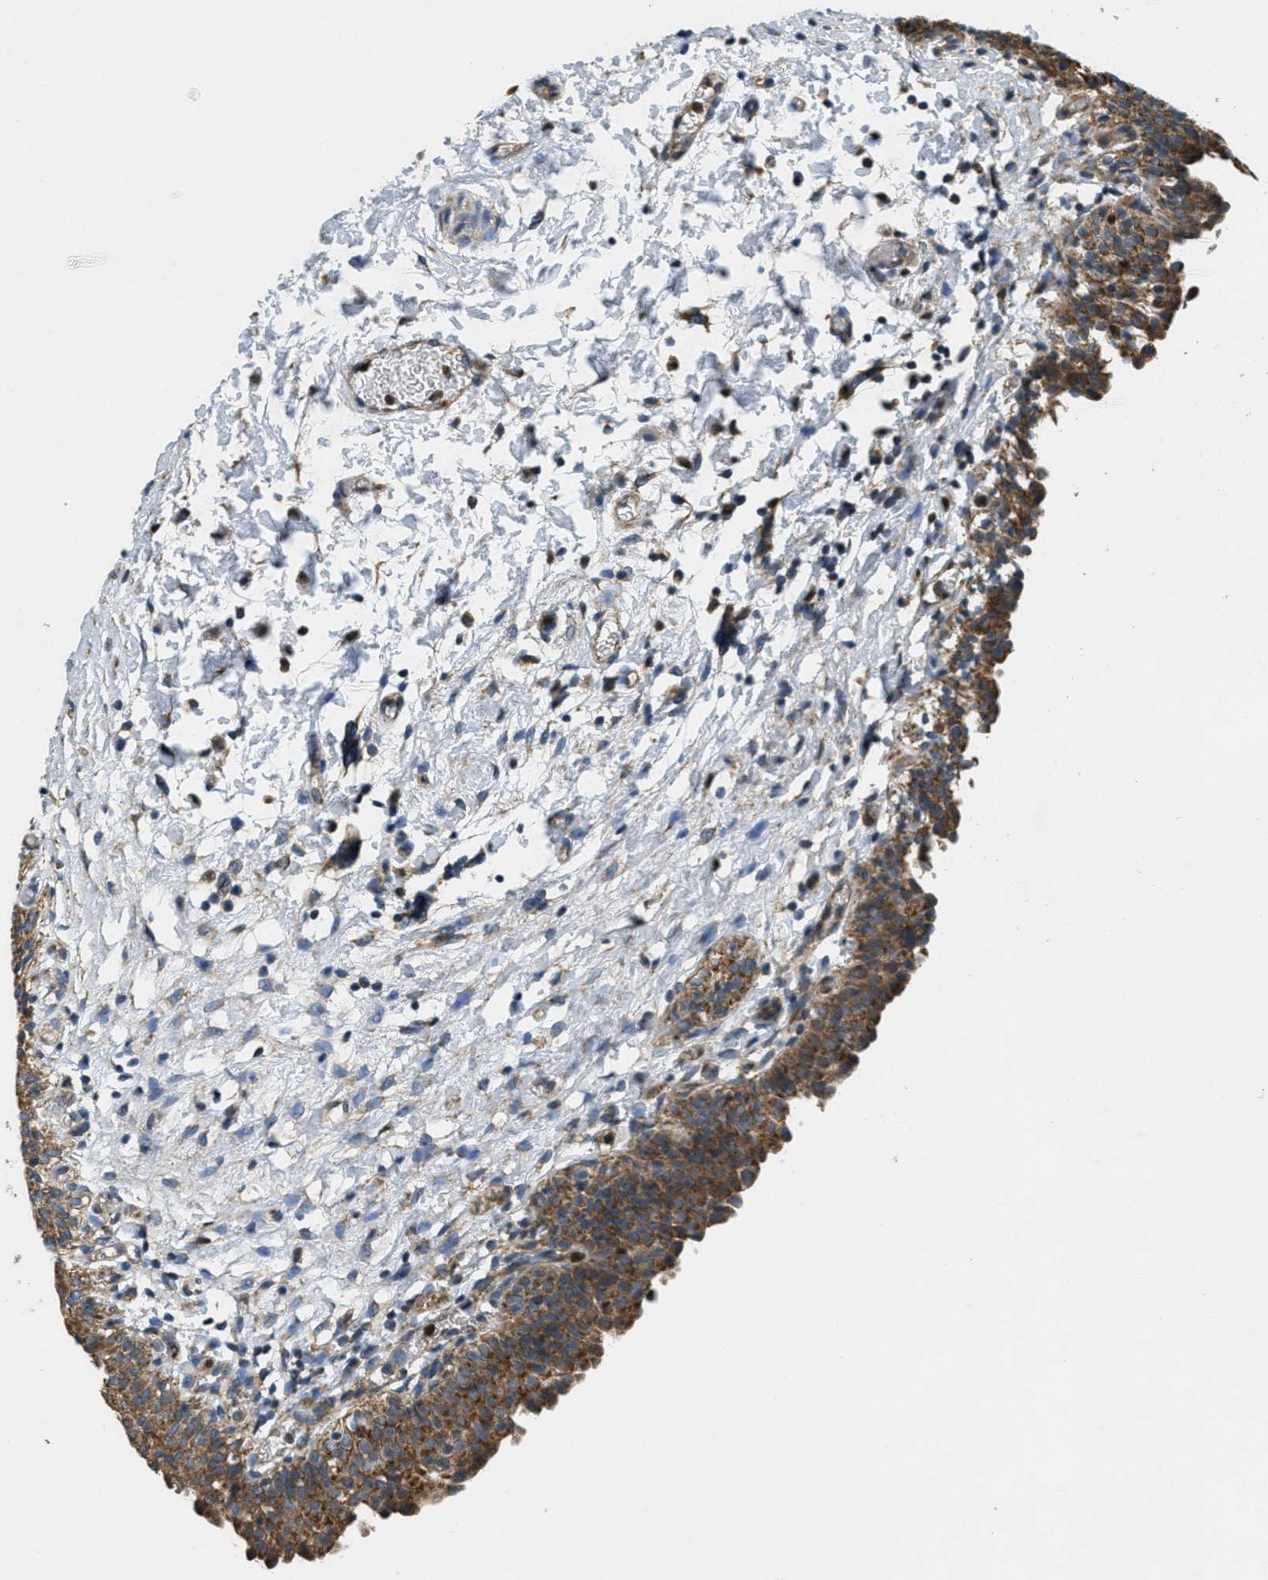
{"staining": {"intensity": "moderate", "quantity": ">75%", "location": "cytoplasmic/membranous"}, "tissue": "urinary bladder", "cell_type": "Urothelial cells", "image_type": "normal", "snomed": [{"axis": "morphology", "description": "Normal tissue, NOS"}, {"axis": "topography", "description": "Urinary bladder"}], "caption": "This photomicrograph shows immunohistochemistry (IHC) staining of unremarkable urinary bladder, with medium moderate cytoplasmic/membranous positivity in approximately >75% of urothelial cells.", "gene": "TOMM70", "patient": {"sex": "male", "age": 55}}